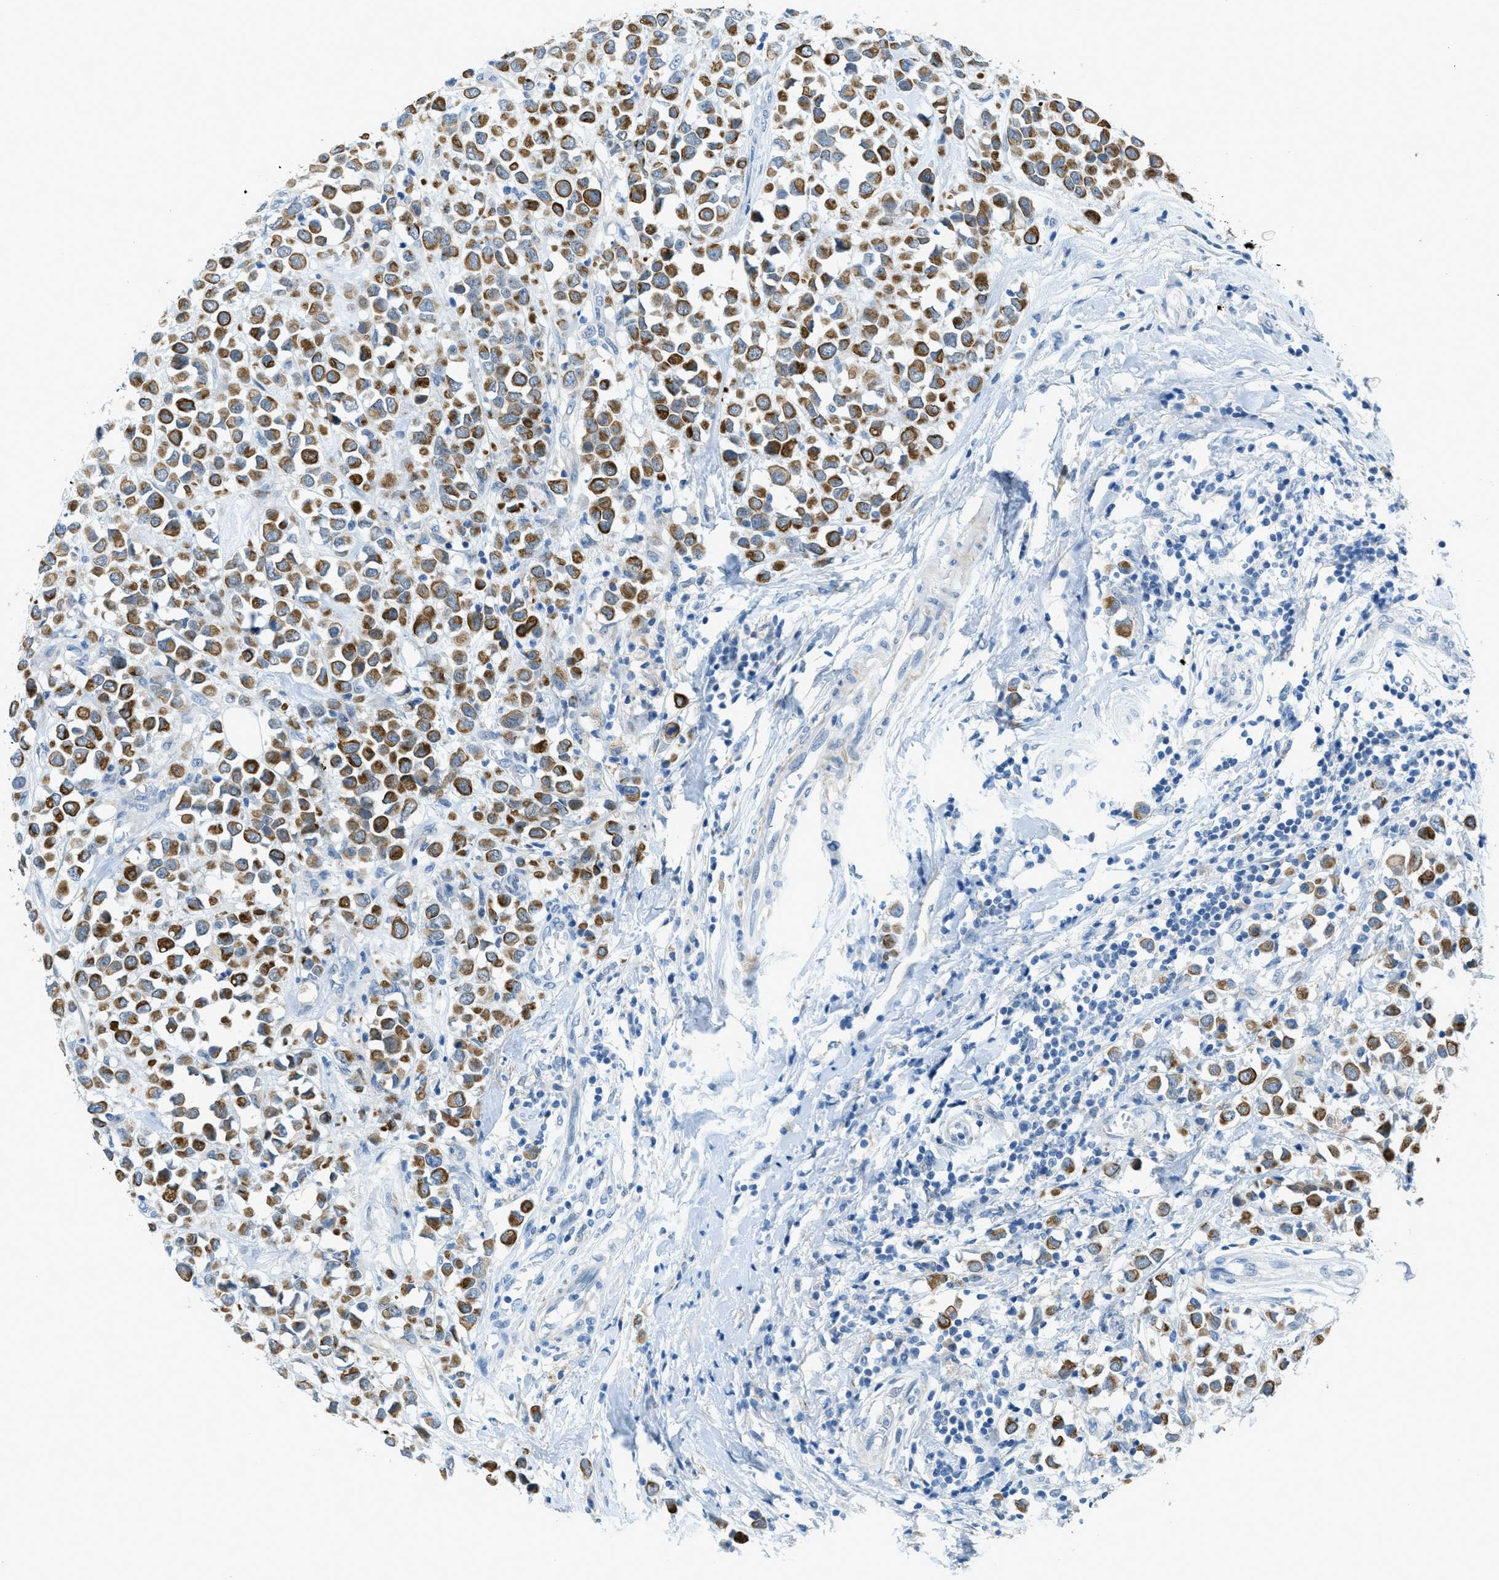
{"staining": {"intensity": "strong", "quantity": ">75%", "location": "cytoplasmic/membranous"}, "tissue": "breast cancer", "cell_type": "Tumor cells", "image_type": "cancer", "snomed": [{"axis": "morphology", "description": "Duct carcinoma"}, {"axis": "topography", "description": "Breast"}], "caption": "Breast cancer stained for a protein displays strong cytoplasmic/membranous positivity in tumor cells.", "gene": "KLHL8", "patient": {"sex": "female", "age": 61}}